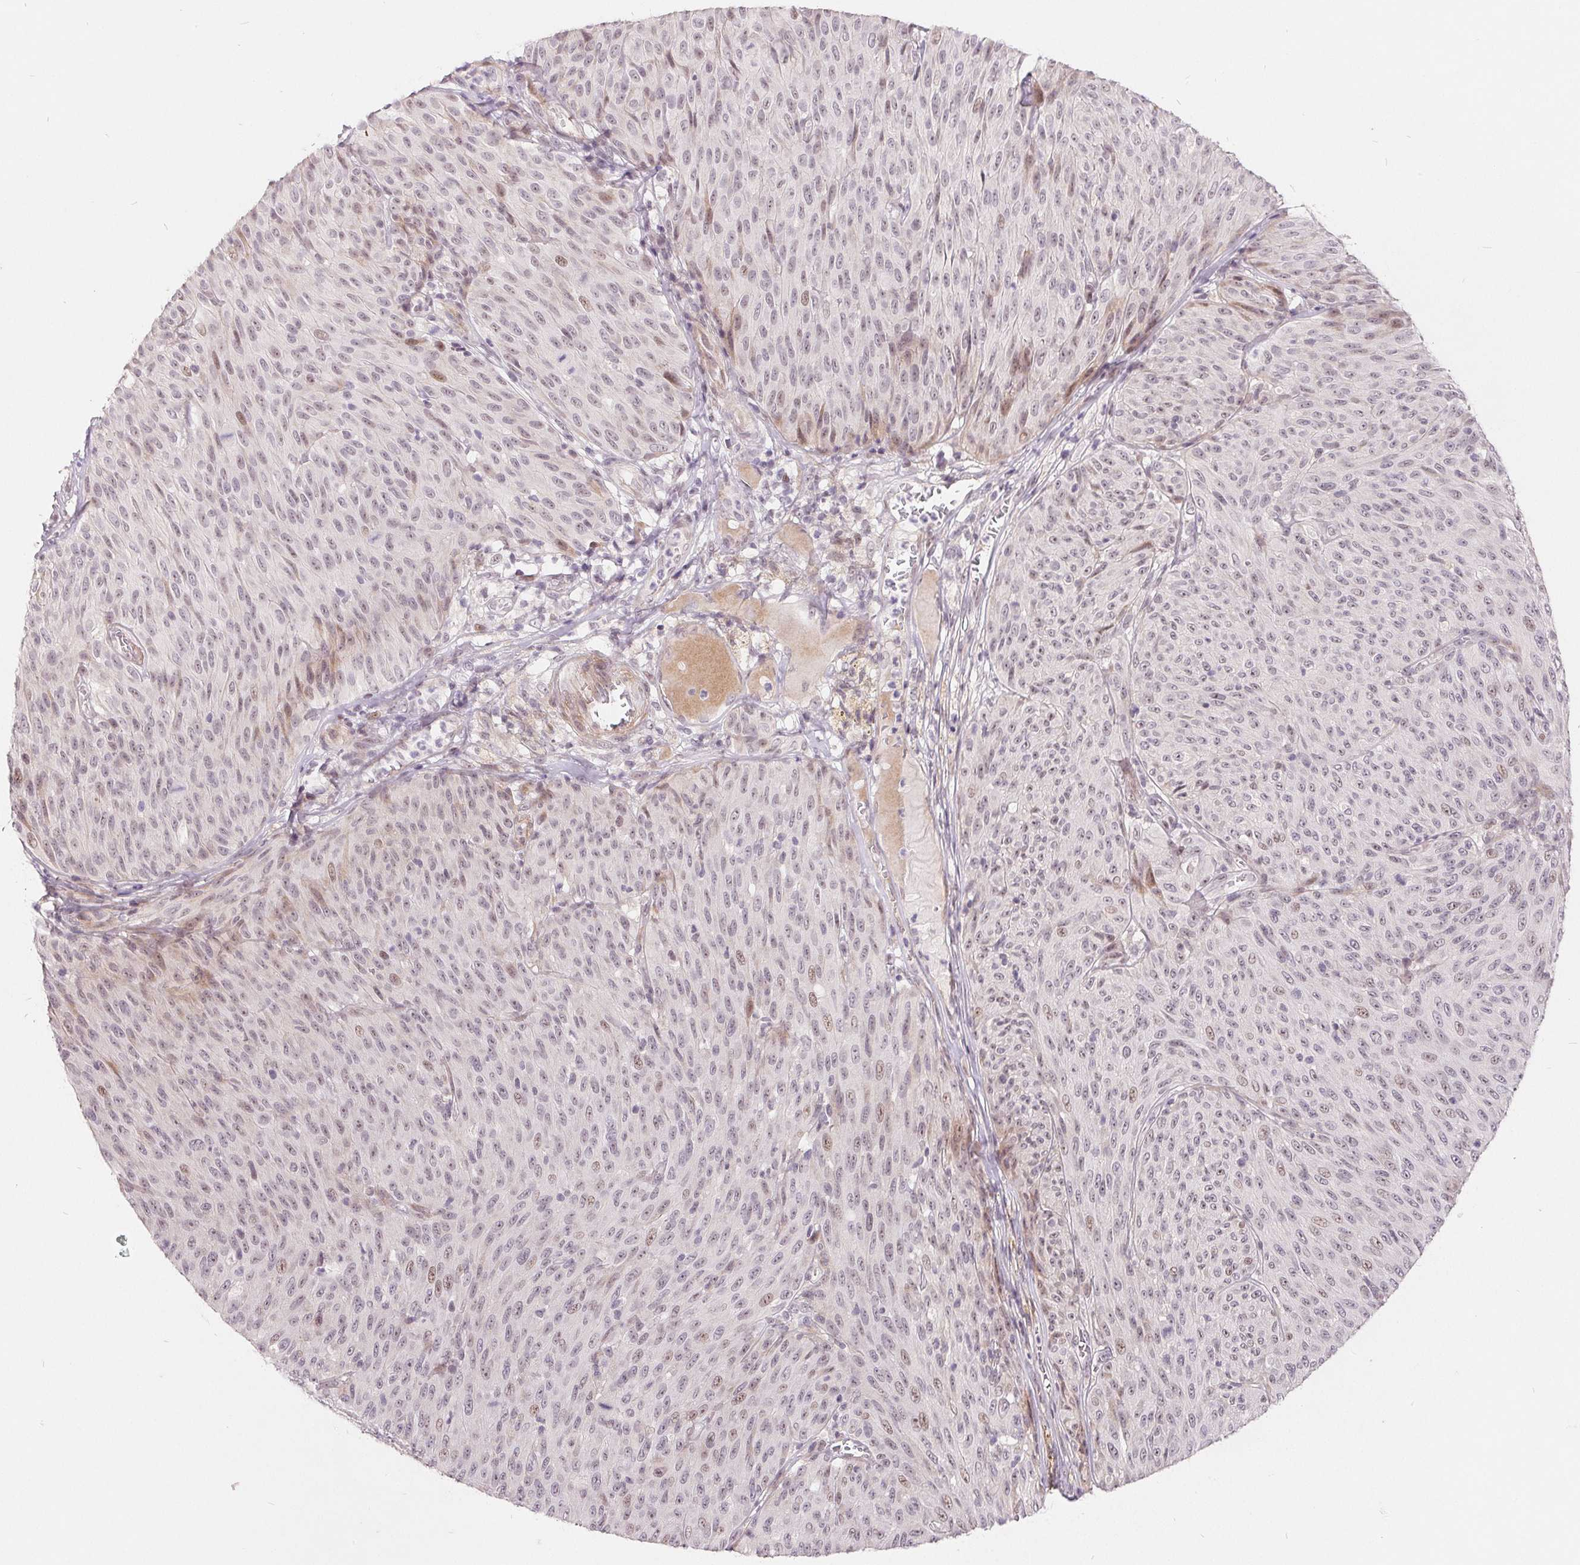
{"staining": {"intensity": "moderate", "quantity": "<25%", "location": "nuclear"}, "tissue": "melanoma", "cell_type": "Tumor cells", "image_type": "cancer", "snomed": [{"axis": "morphology", "description": "Malignant melanoma, NOS"}, {"axis": "topography", "description": "Skin"}], "caption": "Protein expression analysis of malignant melanoma reveals moderate nuclear staining in about <25% of tumor cells. Immunohistochemistry stains the protein of interest in brown and the nuclei are stained blue.", "gene": "NRG2", "patient": {"sex": "male", "age": 85}}